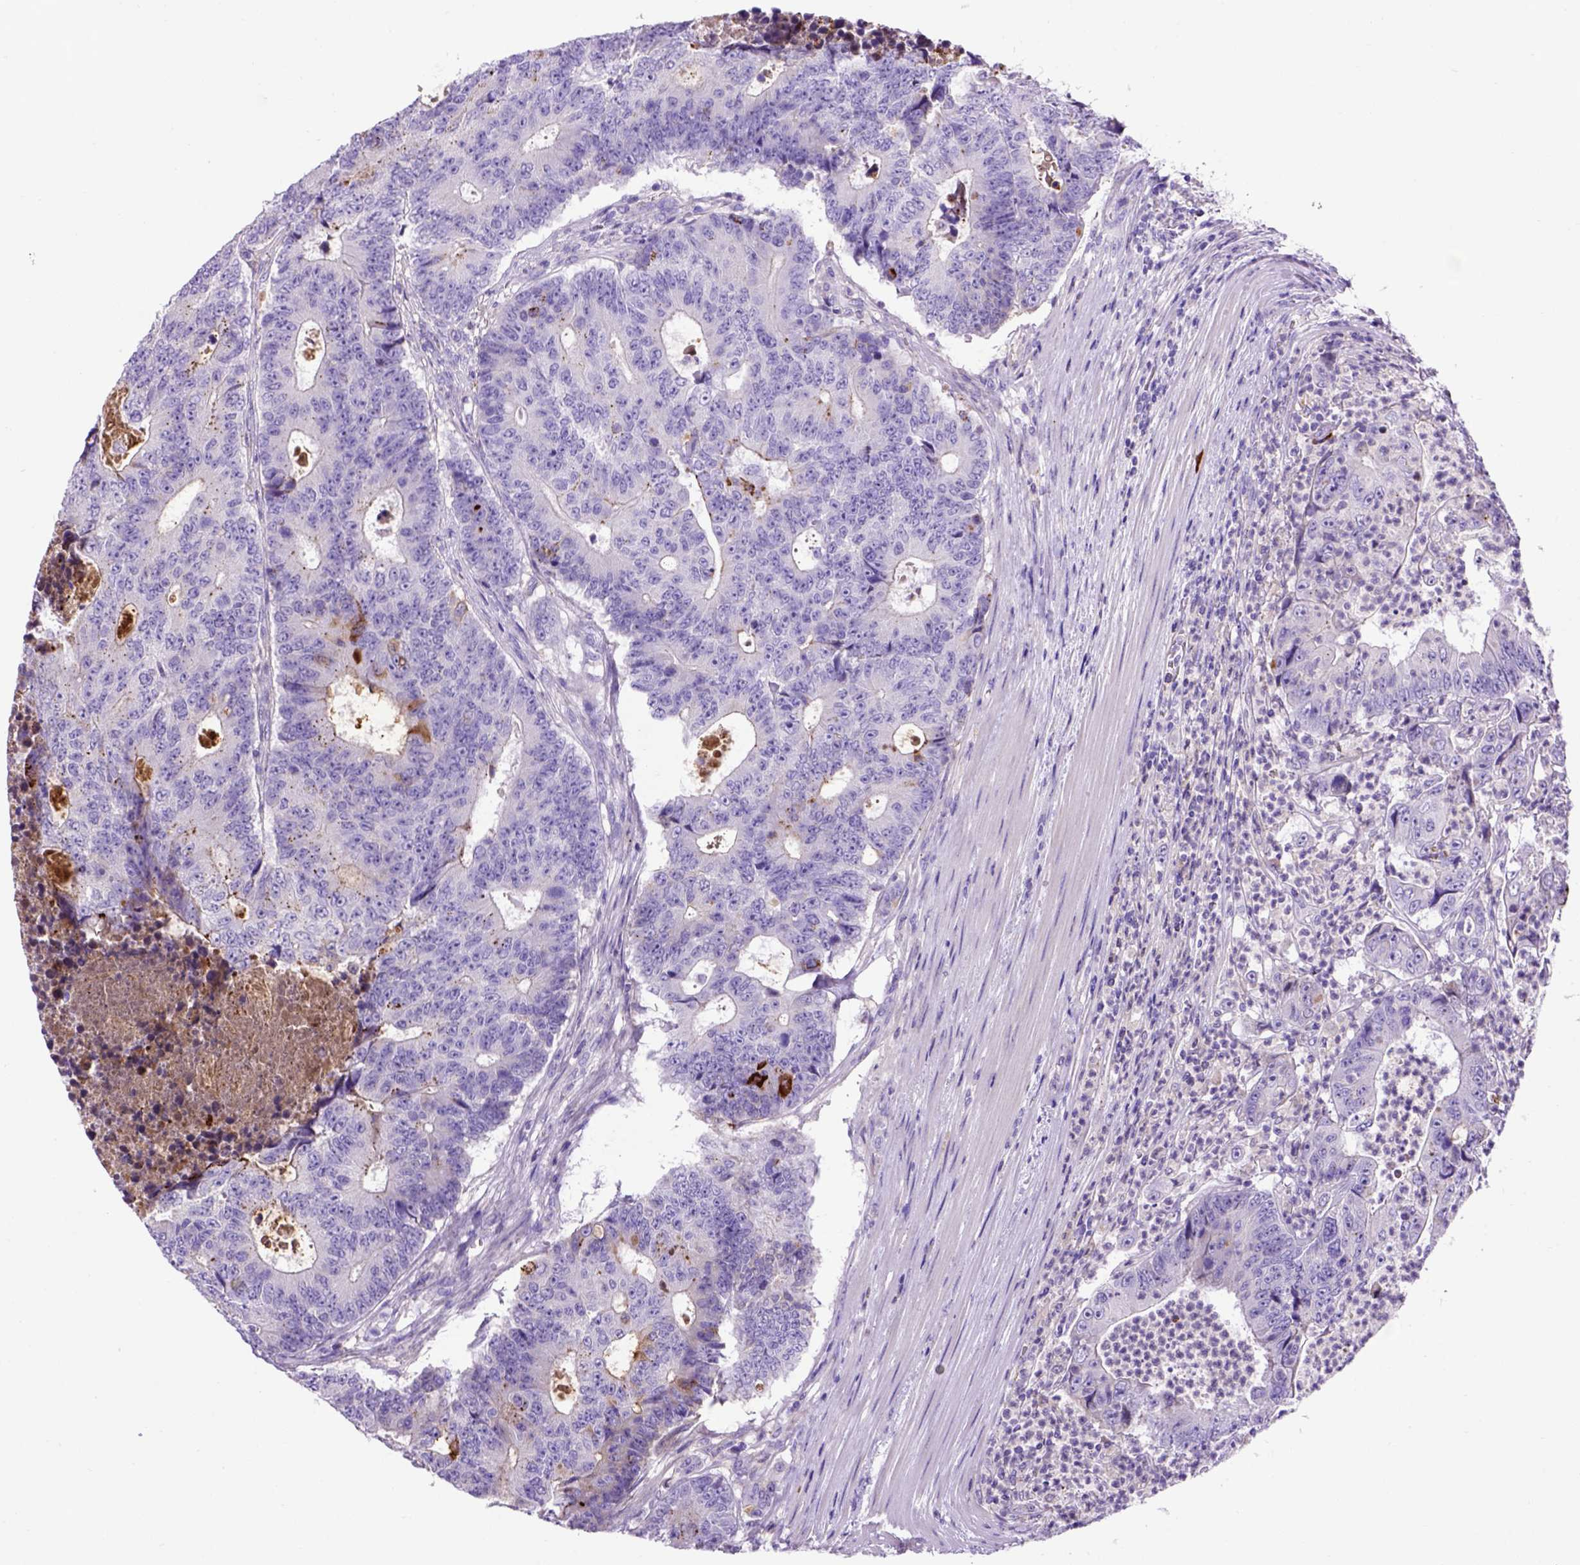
{"staining": {"intensity": "negative", "quantity": "none", "location": "none"}, "tissue": "colorectal cancer", "cell_type": "Tumor cells", "image_type": "cancer", "snomed": [{"axis": "morphology", "description": "Adenocarcinoma, NOS"}, {"axis": "topography", "description": "Colon"}], "caption": "A high-resolution photomicrograph shows IHC staining of colorectal cancer, which exhibits no significant staining in tumor cells. Nuclei are stained in blue.", "gene": "ADAM12", "patient": {"sex": "female", "age": 48}}